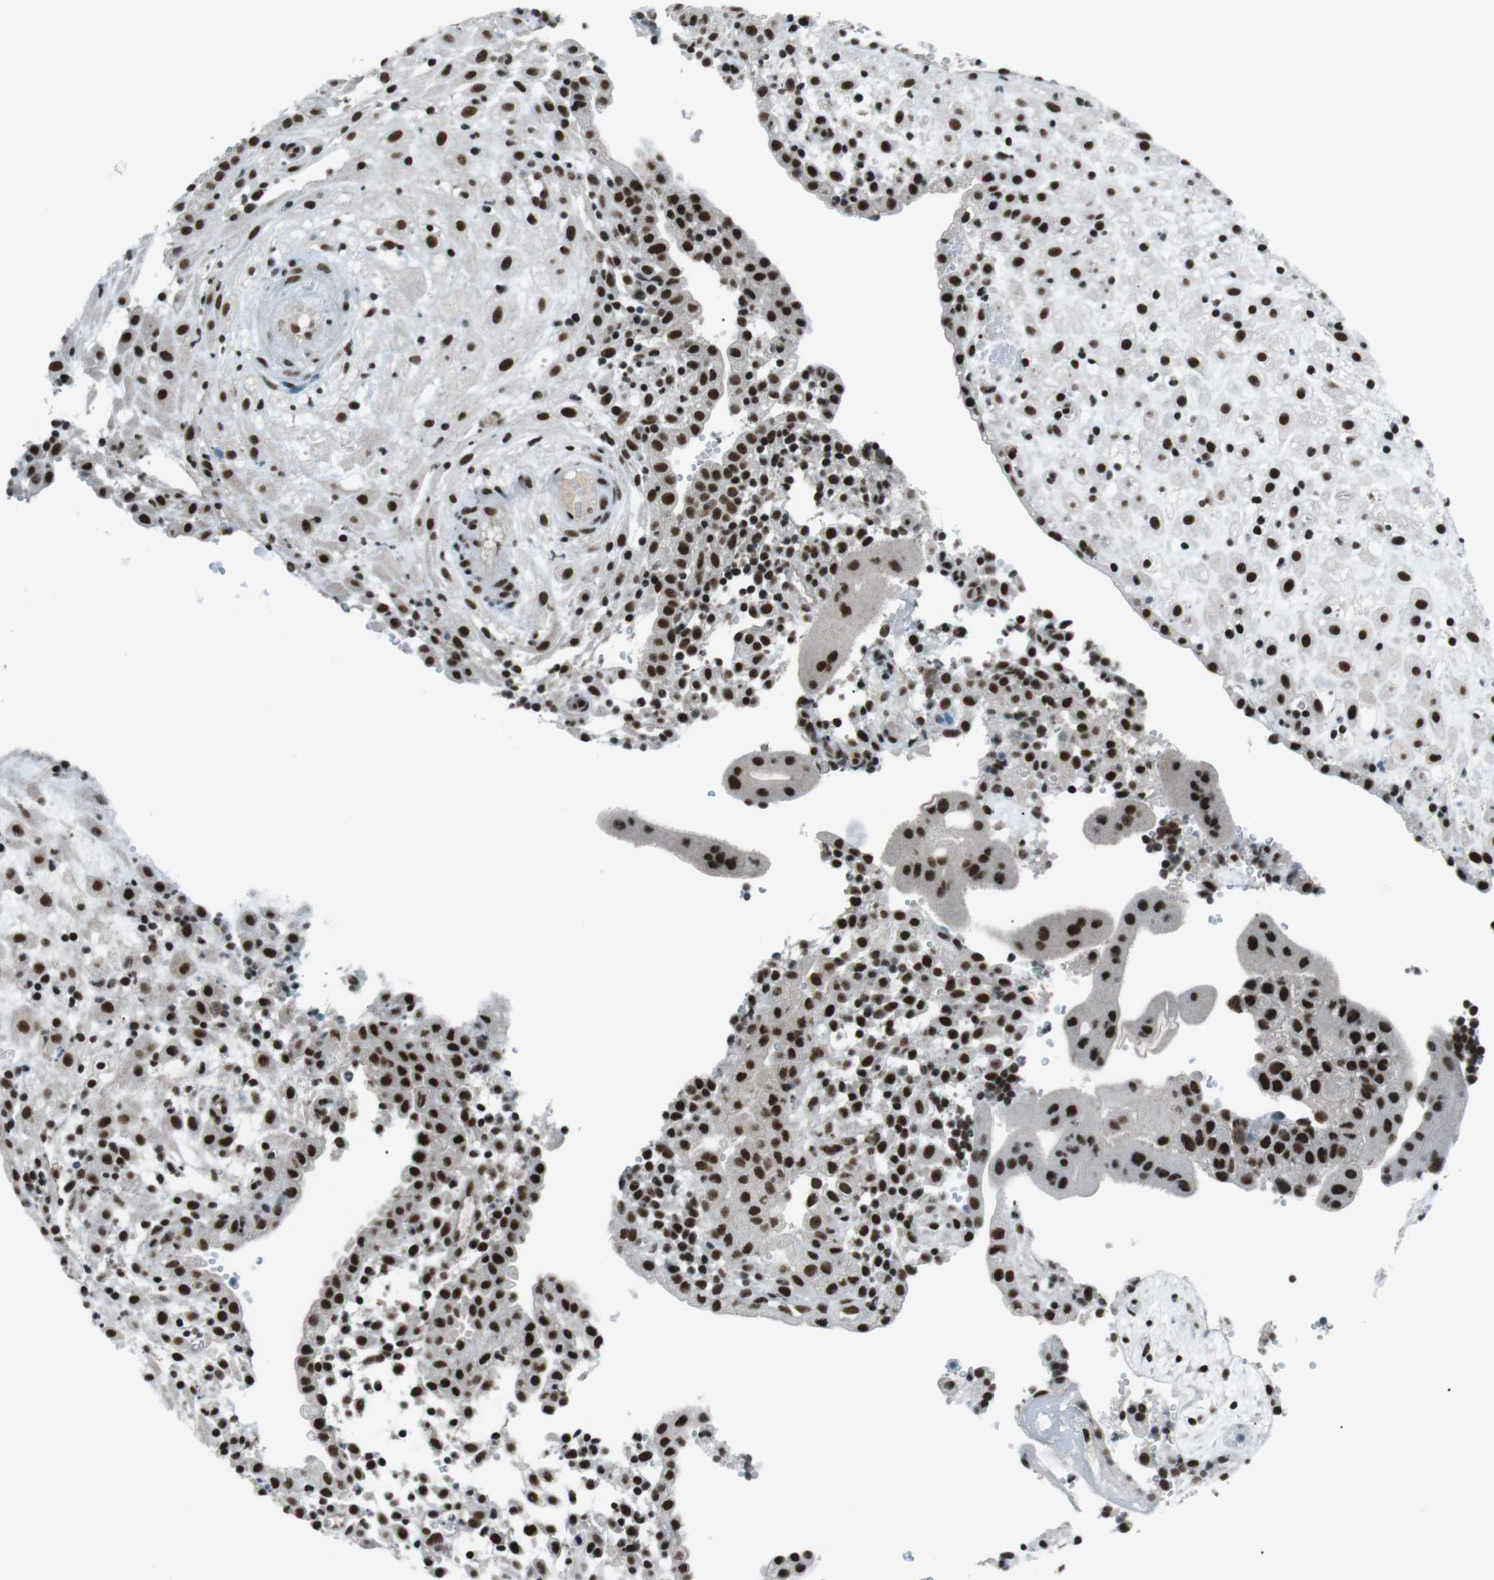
{"staining": {"intensity": "strong", "quantity": ">75%", "location": "nuclear"}, "tissue": "placenta", "cell_type": "Decidual cells", "image_type": "normal", "snomed": [{"axis": "morphology", "description": "Normal tissue, NOS"}, {"axis": "topography", "description": "Placenta"}], "caption": "IHC staining of benign placenta, which reveals high levels of strong nuclear positivity in approximately >75% of decidual cells indicating strong nuclear protein staining. The staining was performed using DAB (brown) for protein detection and nuclei were counterstained in hematoxylin (blue).", "gene": "TAF1", "patient": {"sex": "female", "age": 18}}